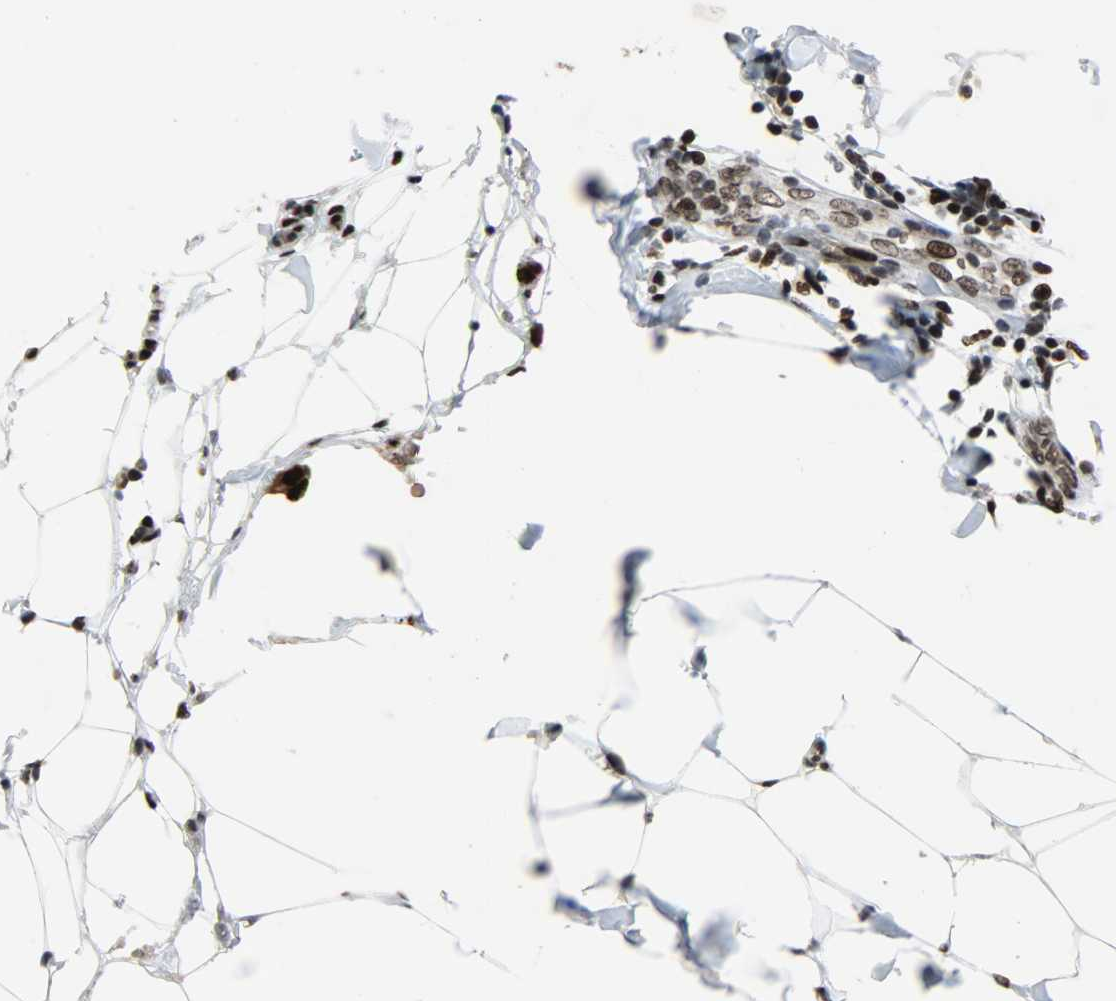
{"staining": {"intensity": "strong", "quantity": ">75%", "location": "cytoplasmic/membranous,nuclear"}, "tissue": "breast cancer", "cell_type": "Tumor cells", "image_type": "cancer", "snomed": [{"axis": "morphology", "description": "Normal tissue, NOS"}, {"axis": "morphology", "description": "Duct carcinoma"}, {"axis": "topography", "description": "Breast"}], "caption": "Immunohistochemistry photomicrograph of human breast cancer stained for a protein (brown), which displays high levels of strong cytoplasmic/membranous and nuclear positivity in about >75% of tumor cells.", "gene": "SNAI1", "patient": {"sex": "female", "age": 50}}